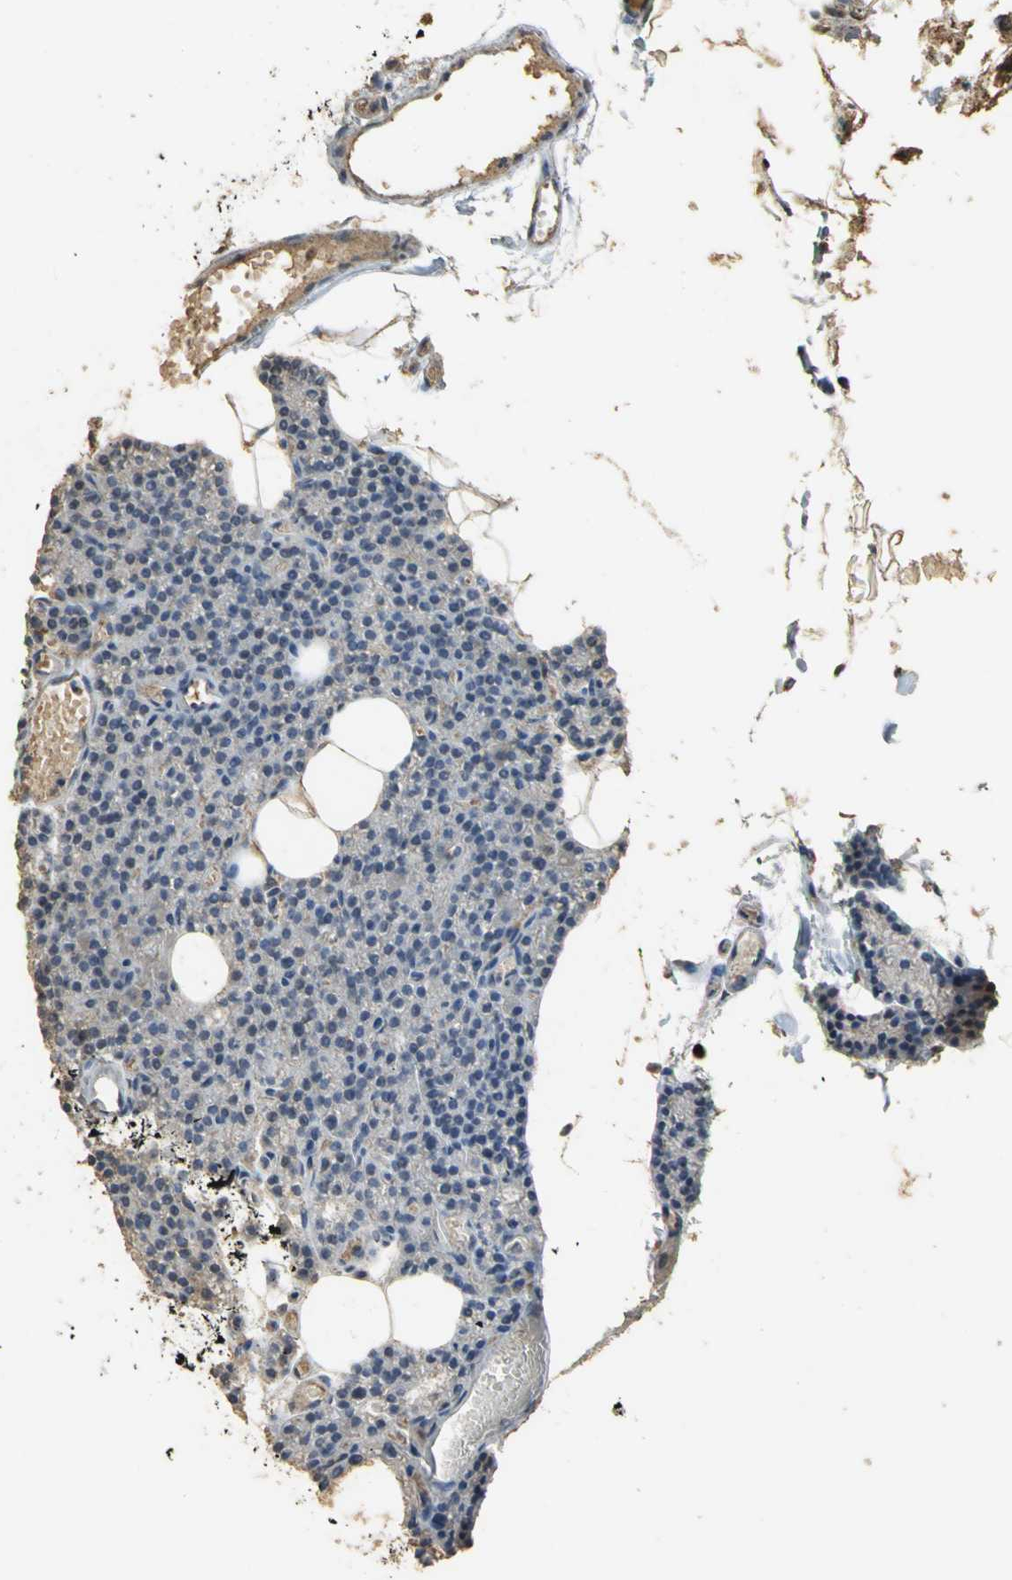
{"staining": {"intensity": "negative", "quantity": "none", "location": "none"}, "tissue": "parathyroid gland", "cell_type": "Glandular cells", "image_type": "normal", "snomed": [{"axis": "morphology", "description": "Normal tissue, NOS"}, {"axis": "topography", "description": "Parathyroid gland"}], "caption": "Immunohistochemistry image of normal parathyroid gland: human parathyroid gland stained with DAB reveals no significant protein expression in glandular cells.", "gene": "GYG2", "patient": {"sex": "female", "age": 60}}